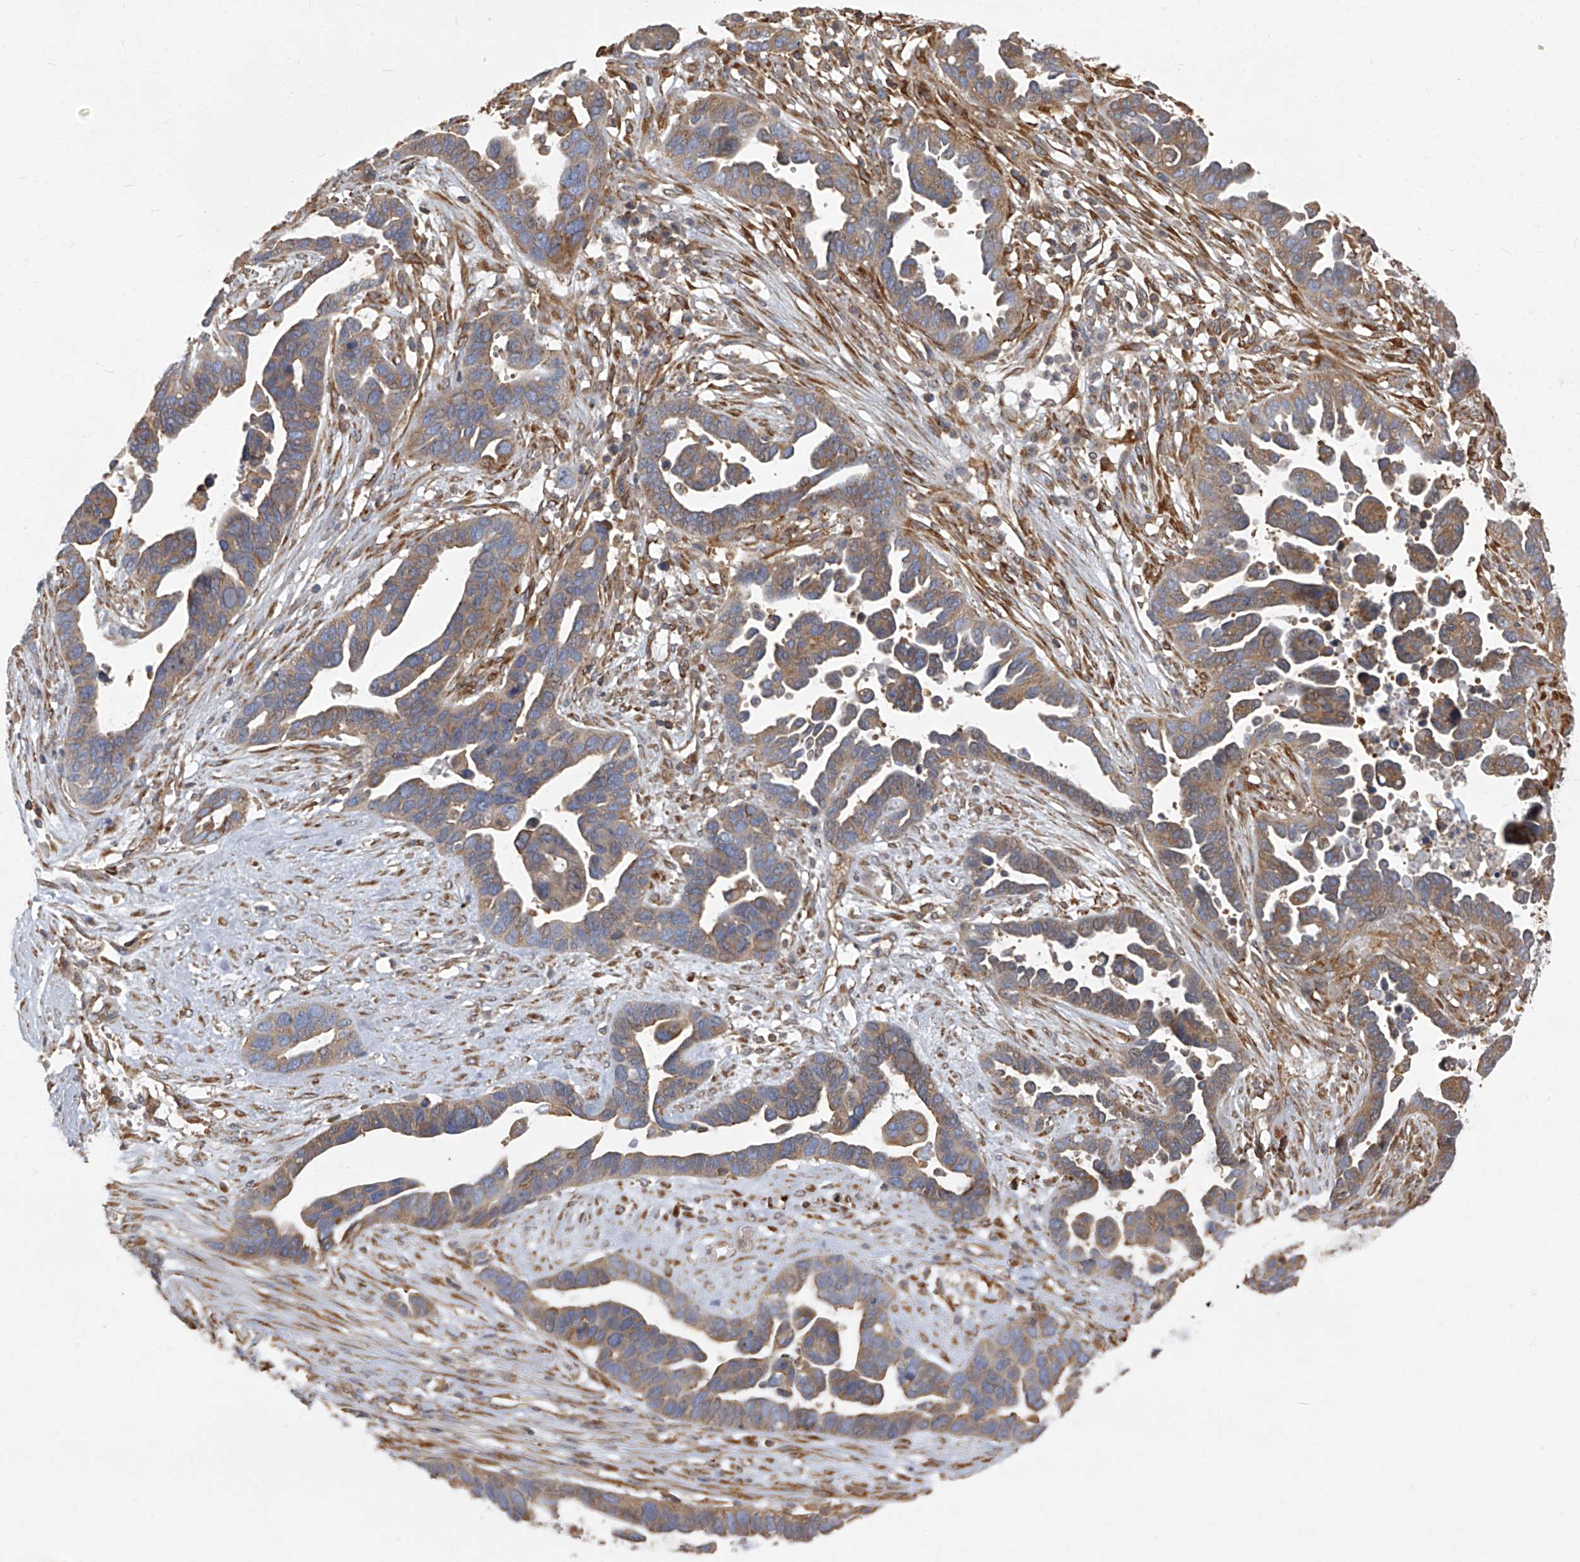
{"staining": {"intensity": "moderate", "quantity": "25%-75%", "location": "cytoplasmic/membranous"}, "tissue": "ovarian cancer", "cell_type": "Tumor cells", "image_type": "cancer", "snomed": [{"axis": "morphology", "description": "Cystadenocarcinoma, serous, NOS"}, {"axis": "topography", "description": "Ovary"}], "caption": "Moderate cytoplasmic/membranous staining is seen in about 25%-75% of tumor cells in ovarian cancer (serous cystadenocarcinoma). (brown staining indicates protein expression, while blue staining denotes nuclei).", "gene": "SEPTIN7", "patient": {"sex": "female", "age": 54}}